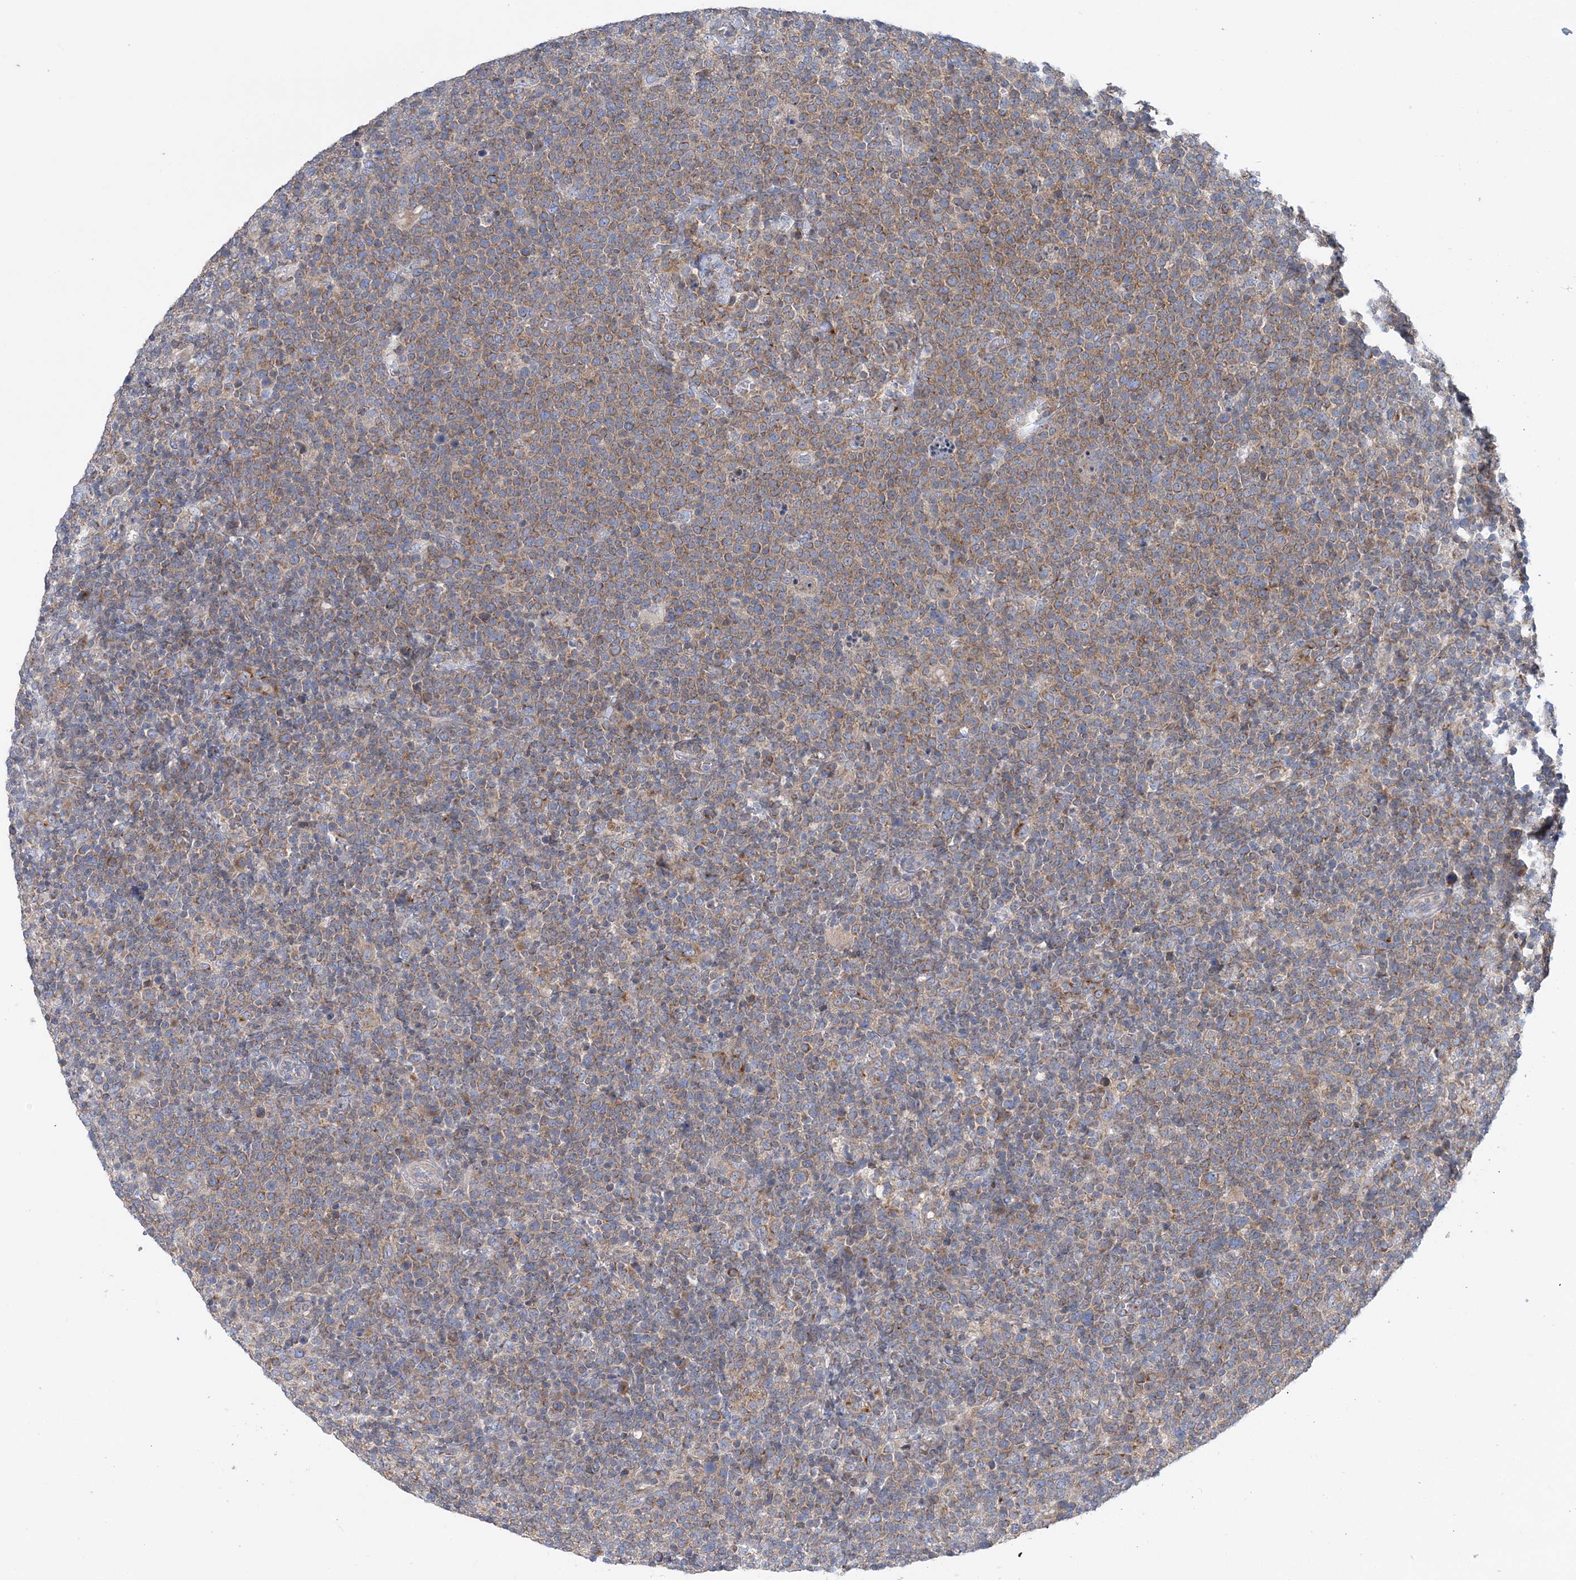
{"staining": {"intensity": "moderate", "quantity": ">75%", "location": "cytoplasmic/membranous"}, "tissue": "lymphoma", "cell_type": "Tumor cells", "image_type": "cancer", "snomed": [{"axis": "morphology", "description": "Malignant lymphoma, non-Hodgkin's type, High grade"}, {"axis": "topography", "description": "Lymph node"}], "caption": "Immunohistochemical staining of lymphoma demonstrates moderate cytoplasmic/membranous protein expression in approximately >75% of tumor cells.", "gene": "FAM114A2", "patient": {"sex": "male", "age": 61}}